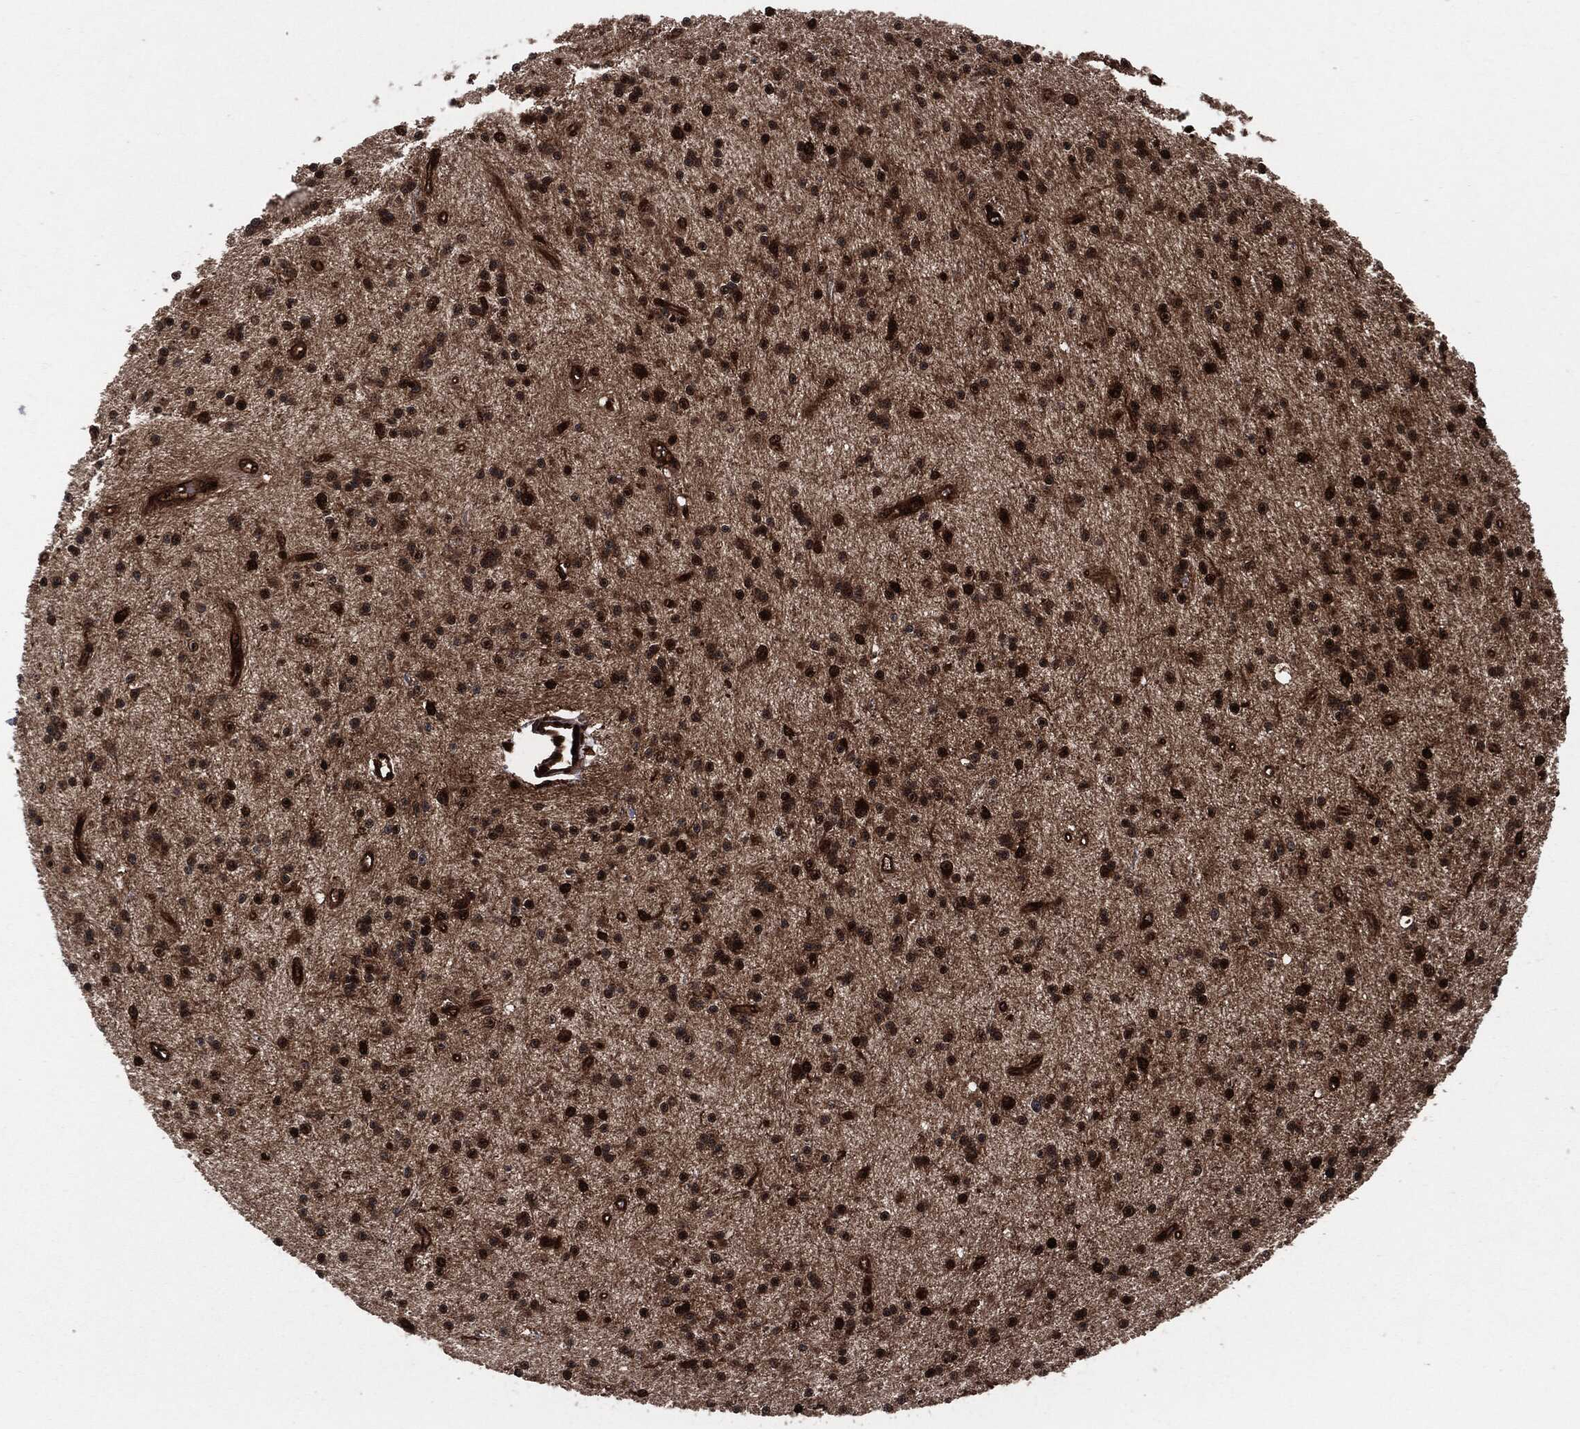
{"staining": {"intensity": "strong", "quantity": ">75%", "location": "cytoplasmic/membranous,nuclear"}, "tissue": "glioma", "cell_type": "Tumor cells", "image_type": "cancer", "snomed": [{"axis": "morphology", "description": "Glioma, malignant, Low grade"}, {"axis": "topography", "description": "Brain"}], "caption": "Immunohistochemistry (IHC) micrograph of neoplastic tissue: glioma stained using immunohistochemistry (IHC) shows high levels of strong protein expression localized specifically in the cytoplasmic/membranous and nuclear of tumor cells, appearing as a cytoplasmic/membranous and nuclear brown color.", "gene": "YWHAB", "patient": {"sex": "male", "age": 27}}